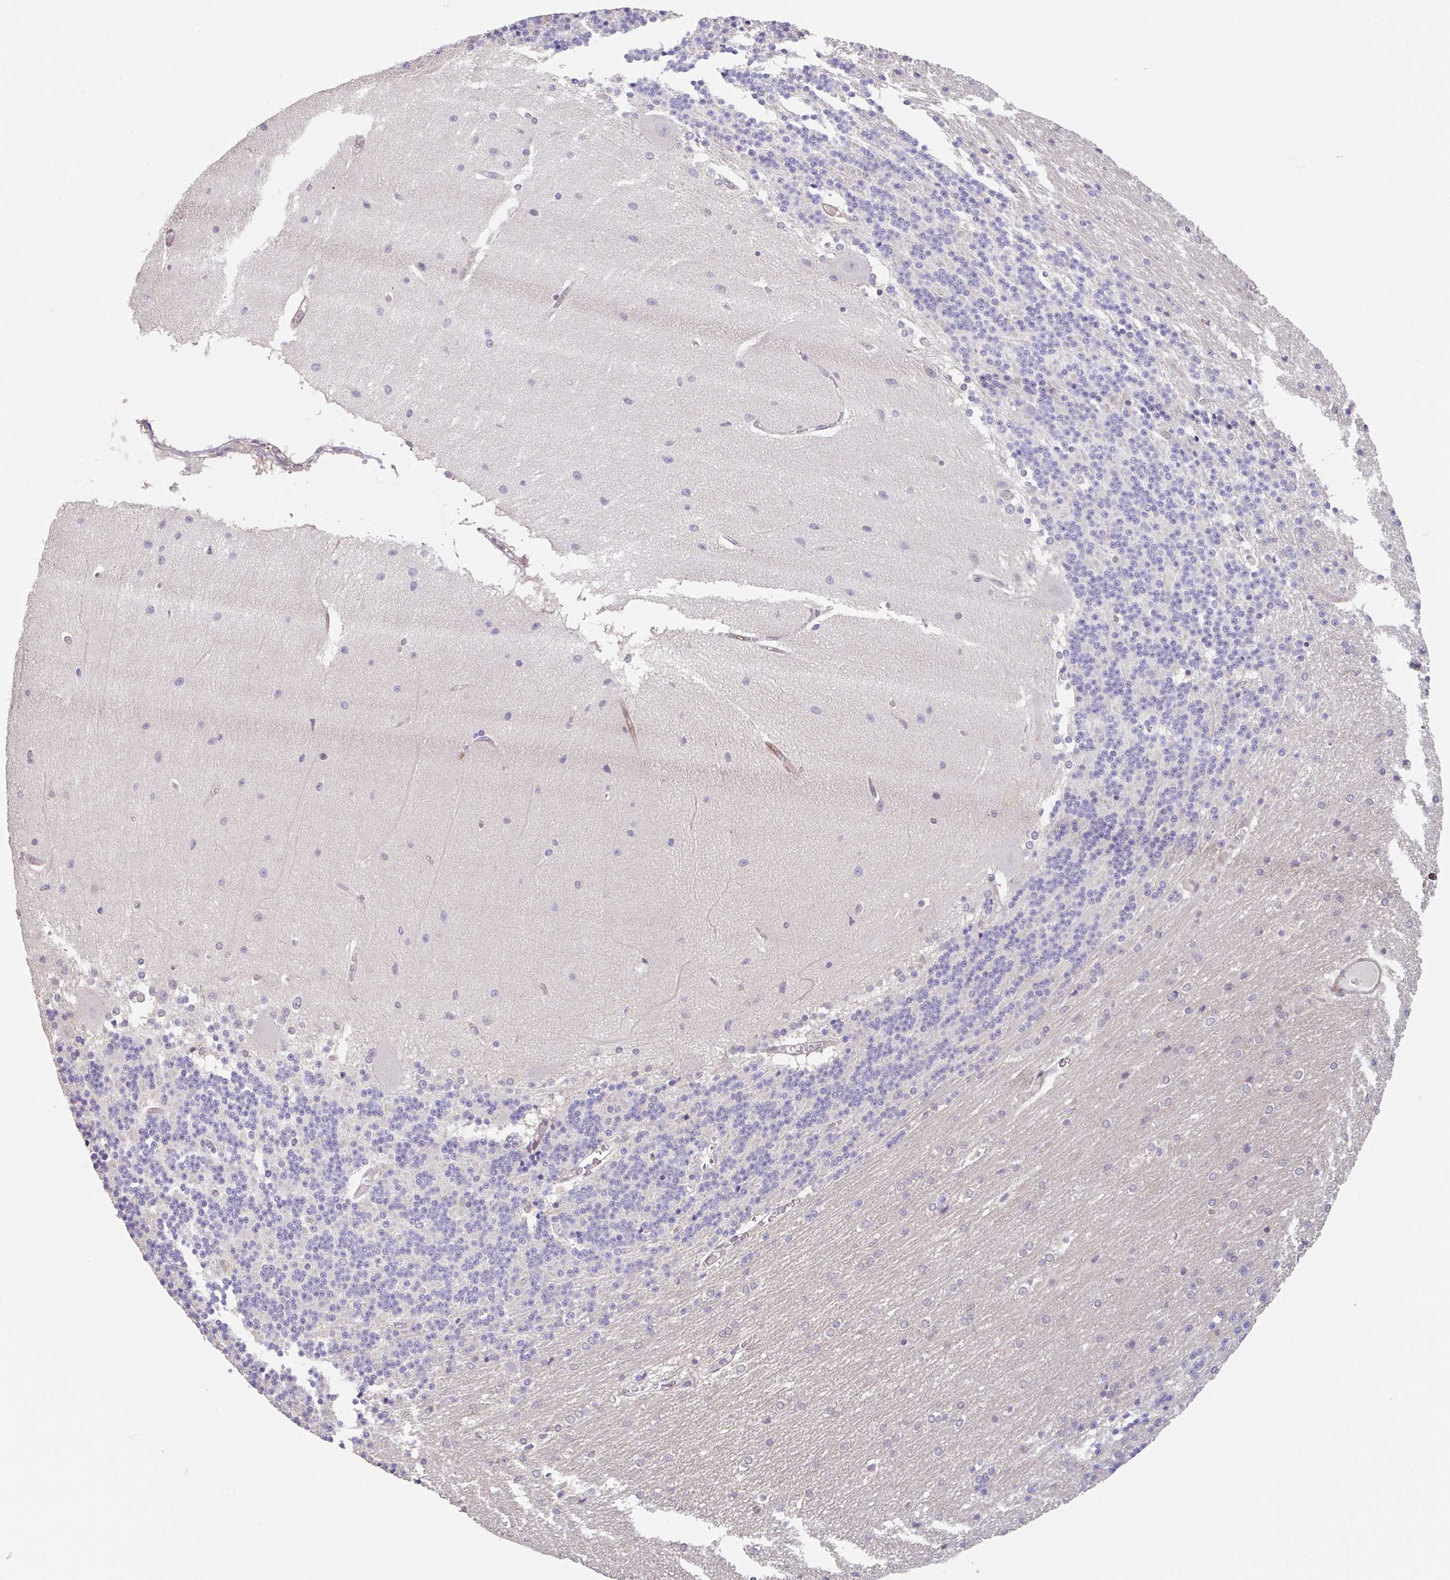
{"staining": {"intensity": "negative", "quantity": "none", "location": "none"}, "tissue": "cerebellum", "cell_type": "Cells in granular layer", "image_type": "normal", "snomed": [{"axis": "morphology", "description": "Normal tissue, NOS"}, {"axis": "topography", "description": "Cerebellum"}], "caption": "High magnification brightfield microscopy of unremarkable cerebellum stained with DAB (brown) and counterstained with hematoxylin (blue): cells in granular layer show no significant expression.", "gene": "NUB1", "patient": {"sex": "female", "age": 54}}